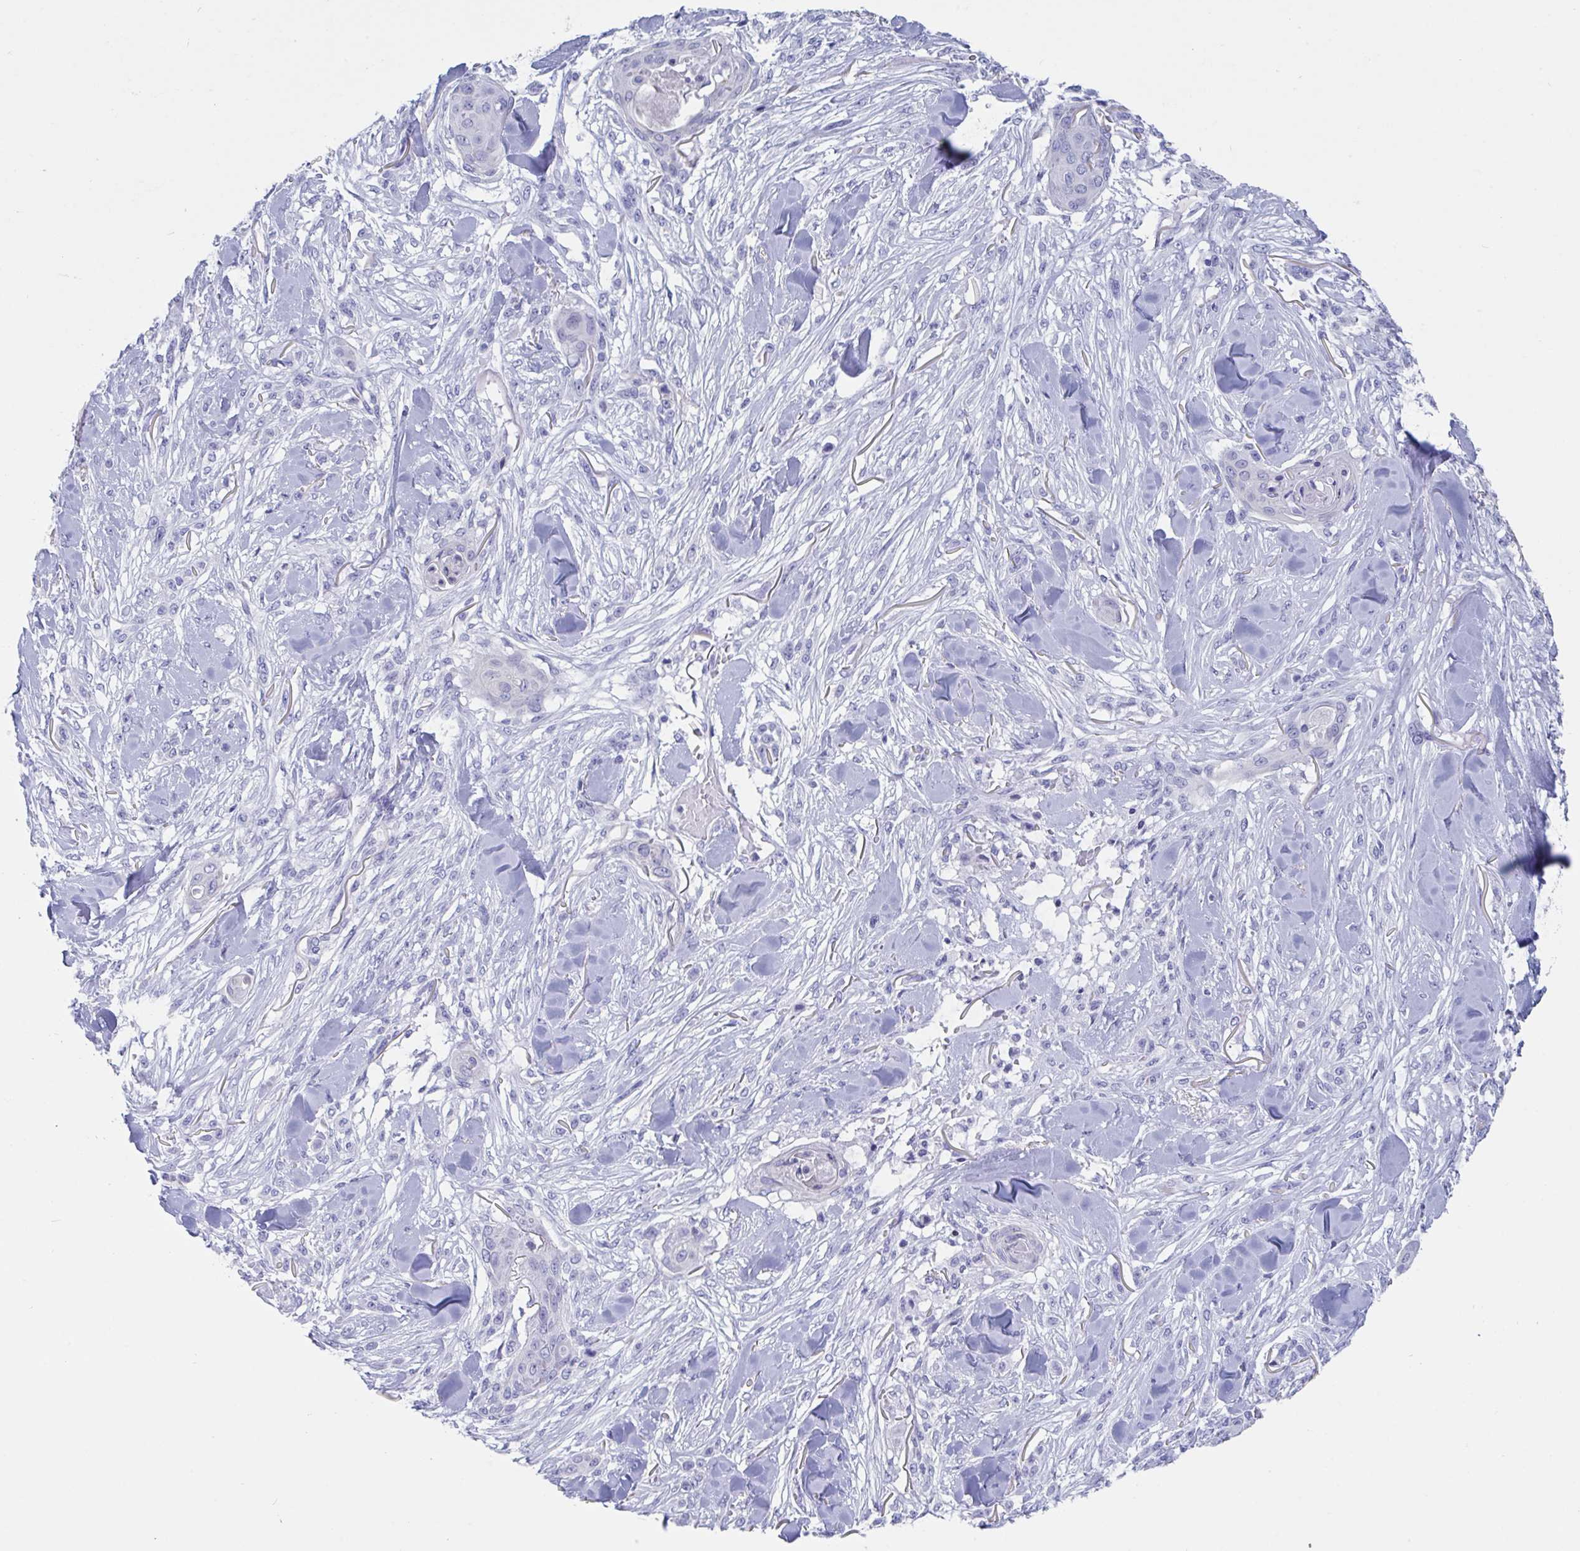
{"staining": {"intensity": "negative", "quantity": "none", "location": "none"}, "tissue": "skin cancer", "cell_type": "Tumor cells", "image_type": "cancer", "snomed": [{"axis": "morphology", "description": "Squamous cell carcinoma, NOS"}, {"axis": "topography", "description": "Skin"}], "caption": "IHC of skin cancer reveals no positivity in tumor cells.", "gene": "CDX4", "patient": {"sex": "female", "age": 59}}